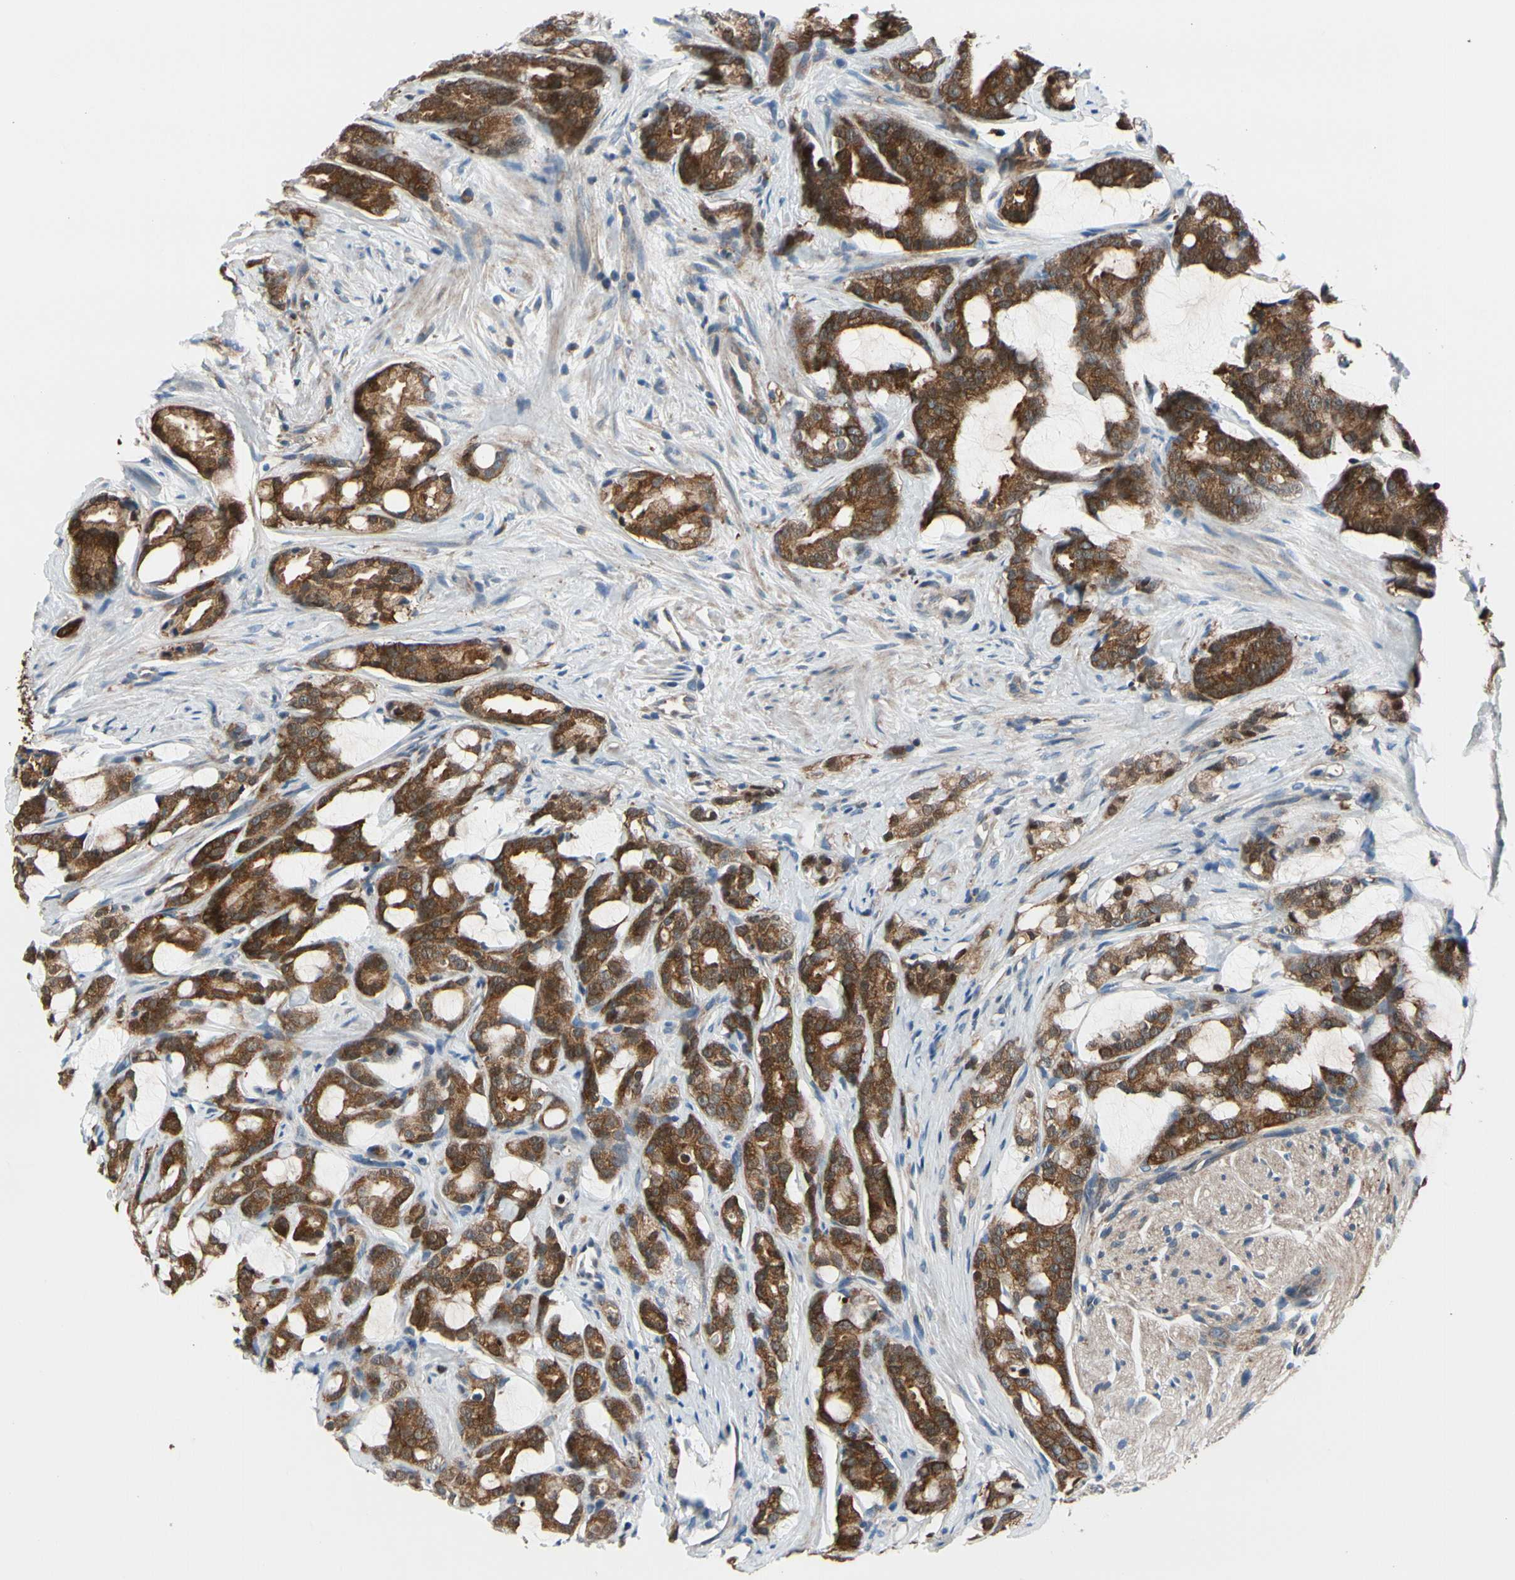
{"staining": {"intensity": "strong", "quantity": ">75%", "location": "cytoplasmic/membranous"}, "tissue": "prostate cancer", "cell_type": "Tumor cells", "image_type": "cancer", "snomed": [{"axis": "morphology", "description": "Adenocarcinoma, Low grade"}, {"axis": "topography", "description": "Prostate"}], "caption": "Prostate adenocarcinoma (low-grade) was stained to show a protein in brown. There is high levels of strong cytoplasmic/membranous positivity in approximately >75% of tumor cells.", "gene": "PRDX2", "patient": {"sex": "male", "age": 58}}